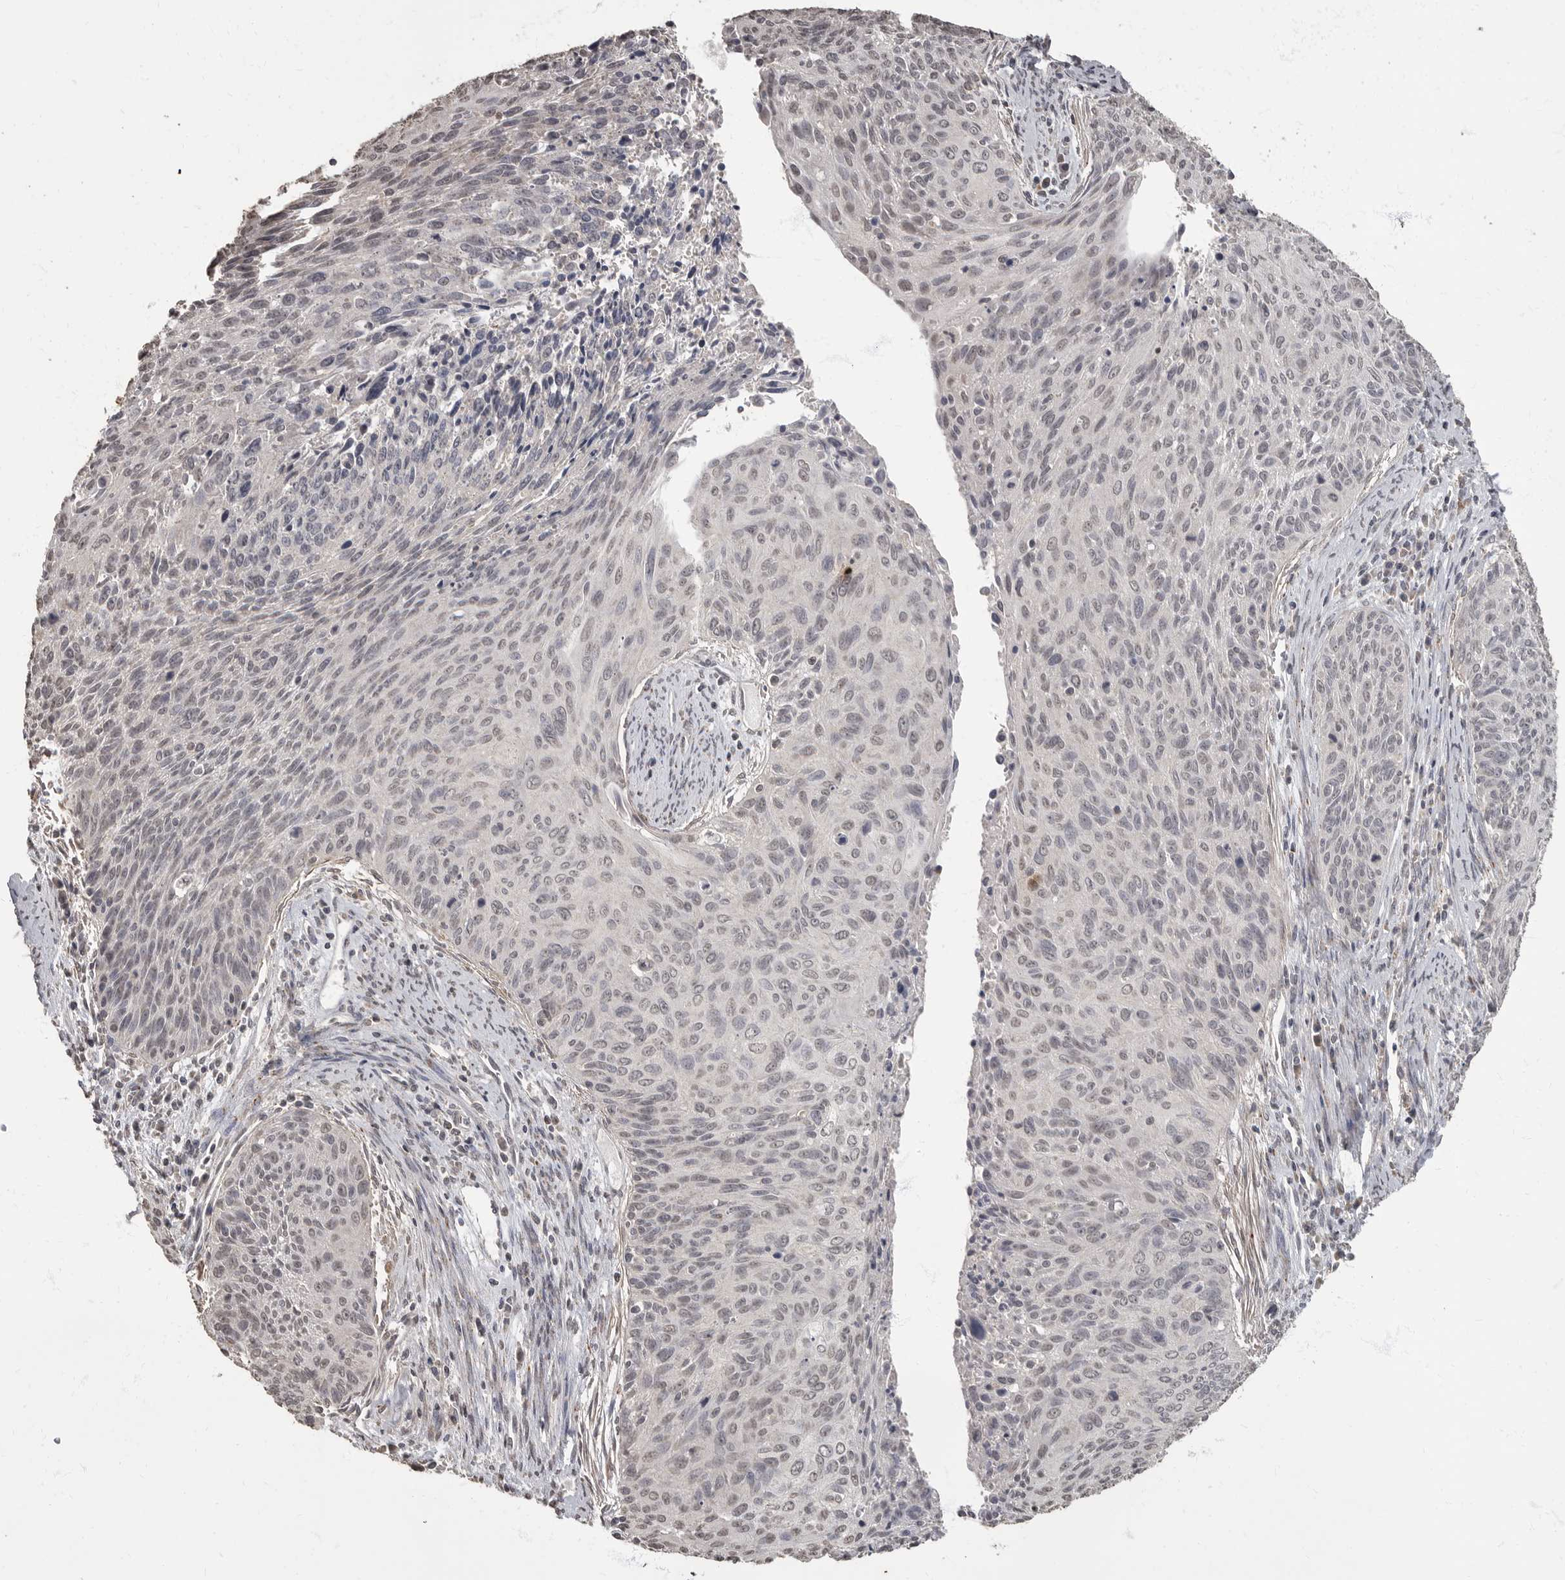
{"staining": {"intensity": "negative", "quantity": "none", "location": "none"}, "tissue": "cervical cancer", "cell_type": "Tumor cells", "image_type": "cancer", "snomed": [{"axis": "morphology", "description": "Squamous cell carcinoma, NOS"}, {"axis": "topography", "description": "Cervix"}], "caption": "An immunohistochemistry (IHC) image of cervical cancer is shown. There is no staining in tumor cells of cervical cancer.", "gene": "MAFG", "patient": {"sex": "female", "age": 55}}